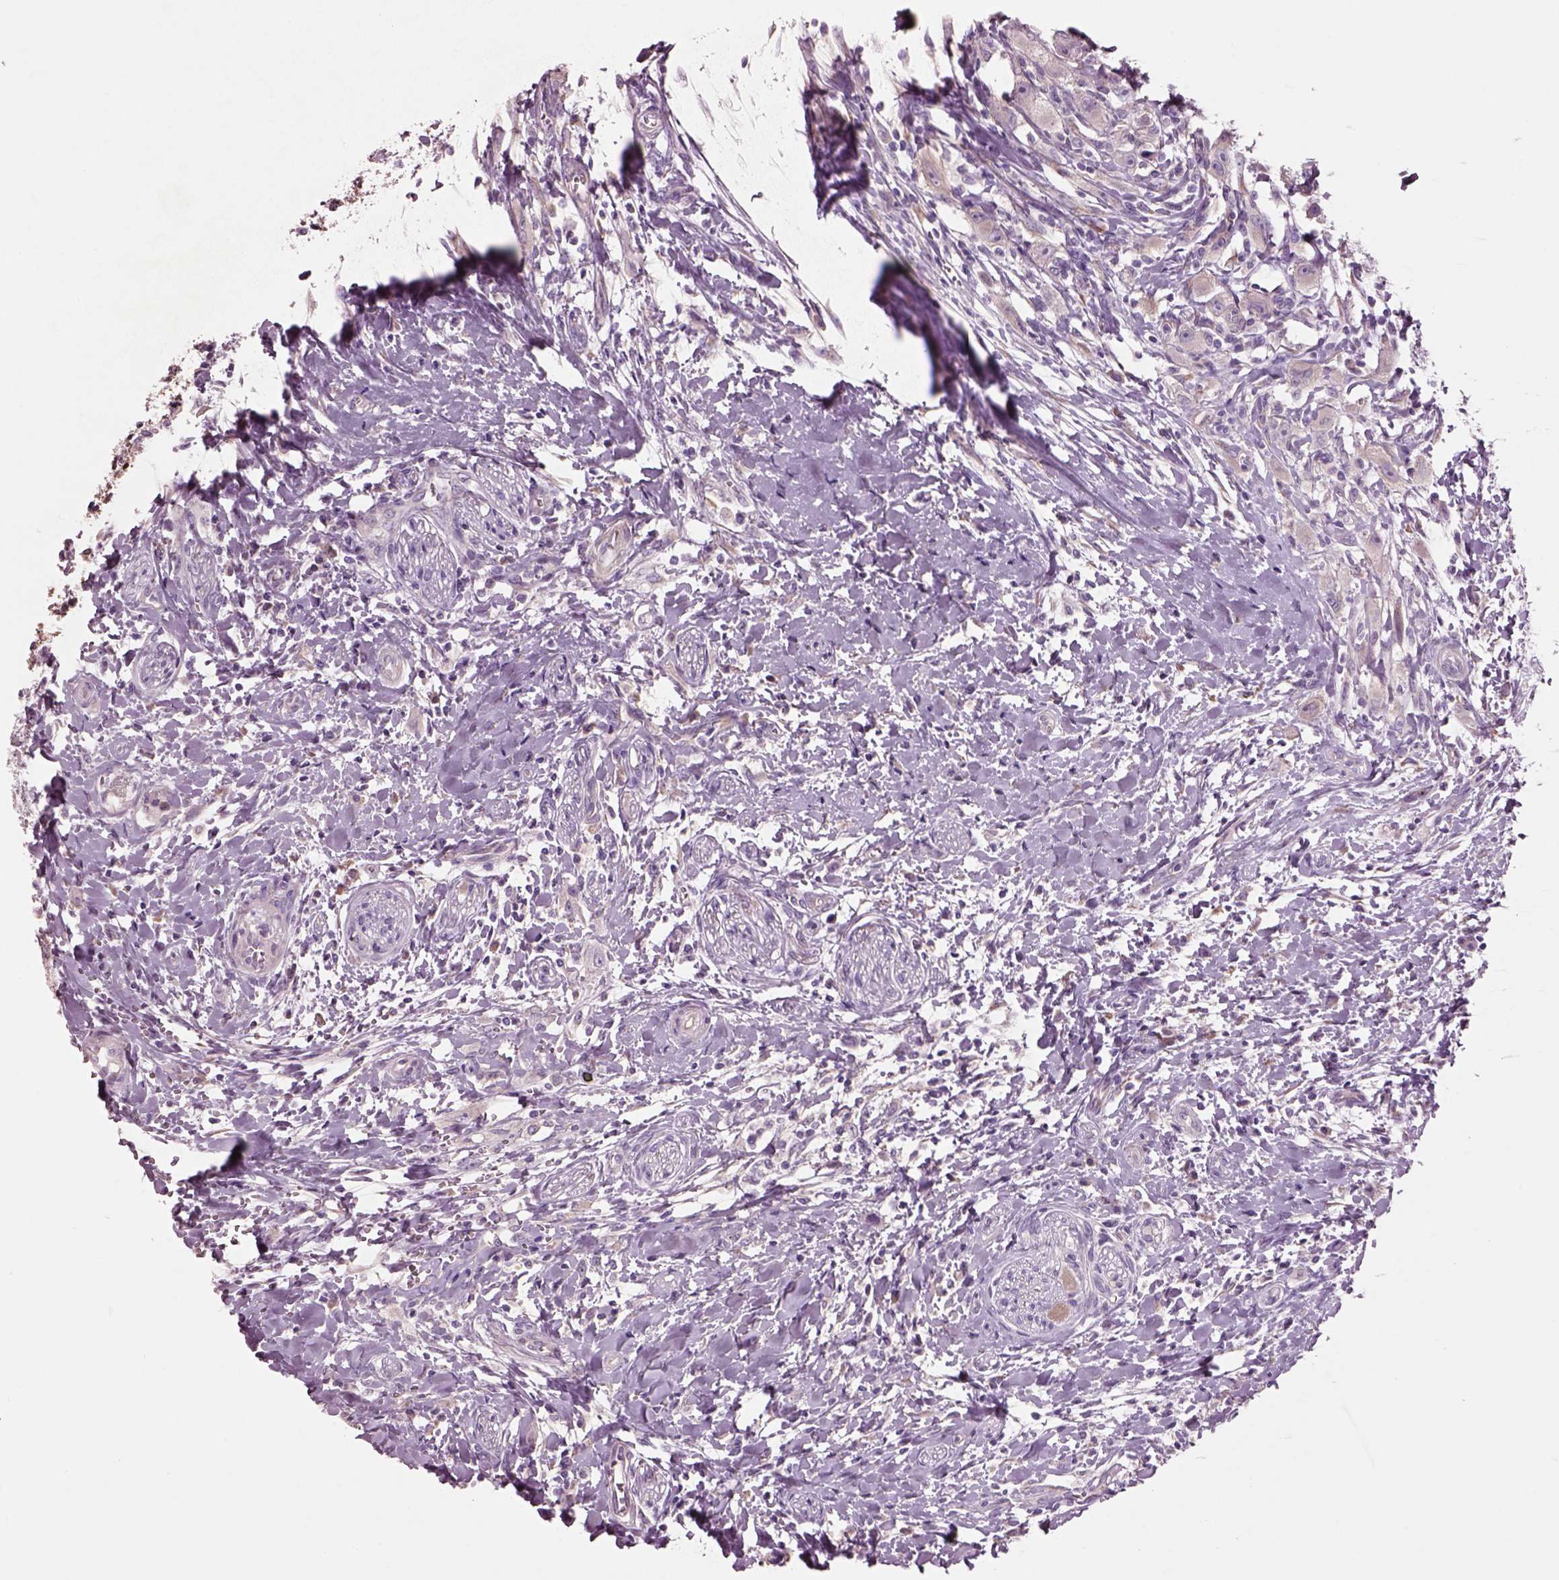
{"staining": {"intensity": "negative", "quantity": "none", "location": "none"}, "tissue": "head and neck cancer", "cell_type": "Tumor cells", "image_type": "cancer", "snomed": [{"axis": "morphology", "description": "Squamous cell carcinoma, NOS"}, {"axis": "morphology", "description": "Squamous cell carcinoma, metastatic, NOS"}, {"axis": "topography", "description": "Oral tissue"}, {"axis": "topography", "description": "Head-Neck"}], "caption": "IHC of head and neck metastatic squamous cell carcinoma displays no expression in tumor cells.", "gene": "PLPP7", "patient": {"sex": "female", "age": 85}}